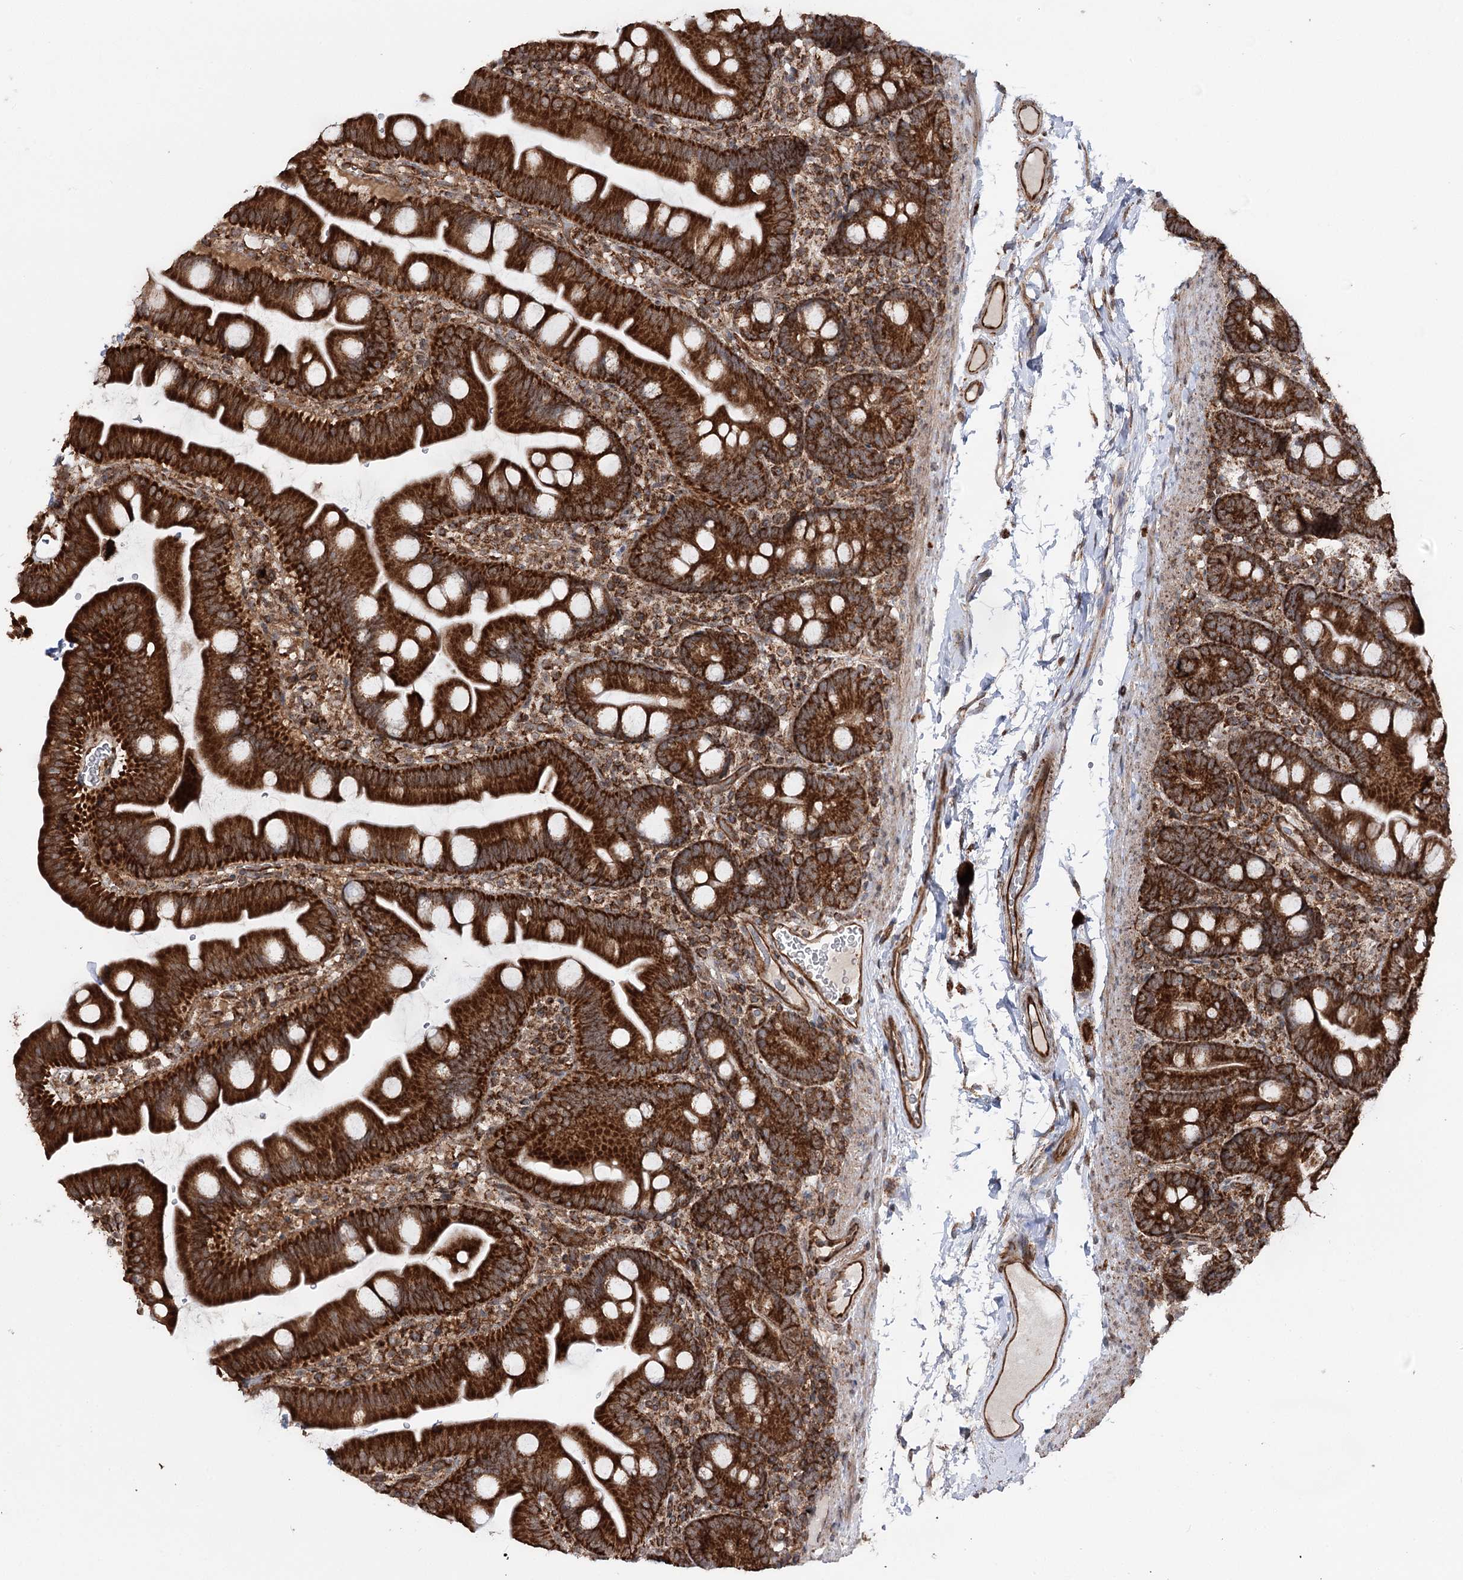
{"staining": {"intensity": "strong", "quantity": ">75%", "location": "cytoplasmic/membranous"}, "tissue": "small intestine", "cell_type": "Glandular cells", "image_type": "normal", "snomed": [{"axis": "morphology", "description": "Normal tissue, NOS"}, {"axis": "topography", "description": "Small intestine"}], "caption": "An immunohistochemistry image of normal tissue is shown. Protein staining in brown labels strong cytoplasmic/membranous positivity in small intestine within glandular cells. The staining is performed using DAB brown chromogen to label protein expression. The nuclei are counter-stained blue using hematoxylin.", "gene": "FGFR1OP2", "patient": {"sex": "female", "age": 68}}